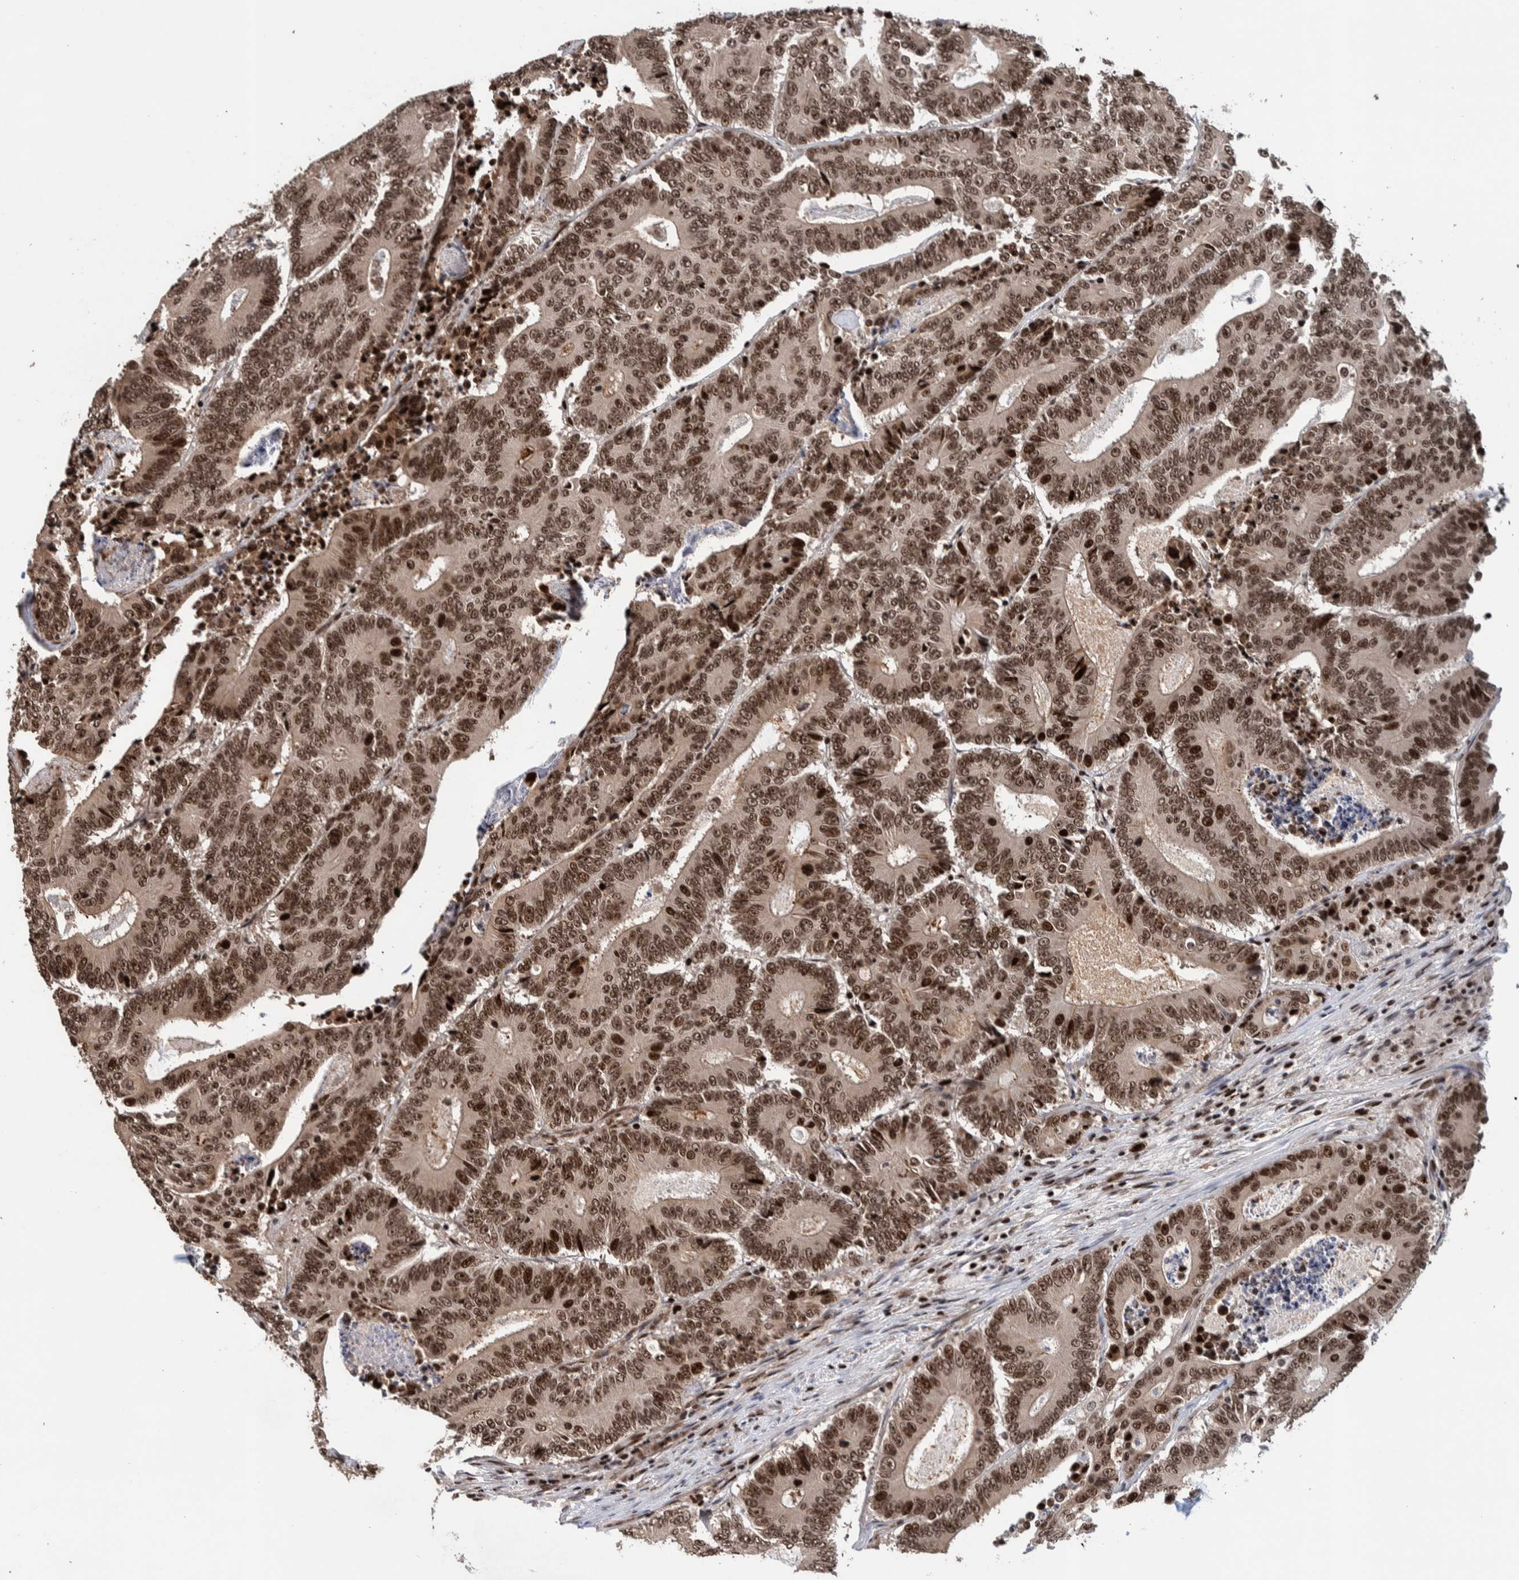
{"staining": {"intensity": "moderate", "quantity": ">75%", "location": "nuclear"}, "tissue": "colorectal cancer", "cell_type": "Tumor cells", "image_type": "cancer", "snomed": [{"axis": "morphology", "description": "Adenocarcinoma, NOS"}, {"axis": "topography", "description": "Colon"}], "caption": "Human adenocarcinoma (colorectal) stained with a protein marker exhibits moderate staining in tumor cells.", "gene": "CHD4", "patient": {"sex": "male", "age": 83}}